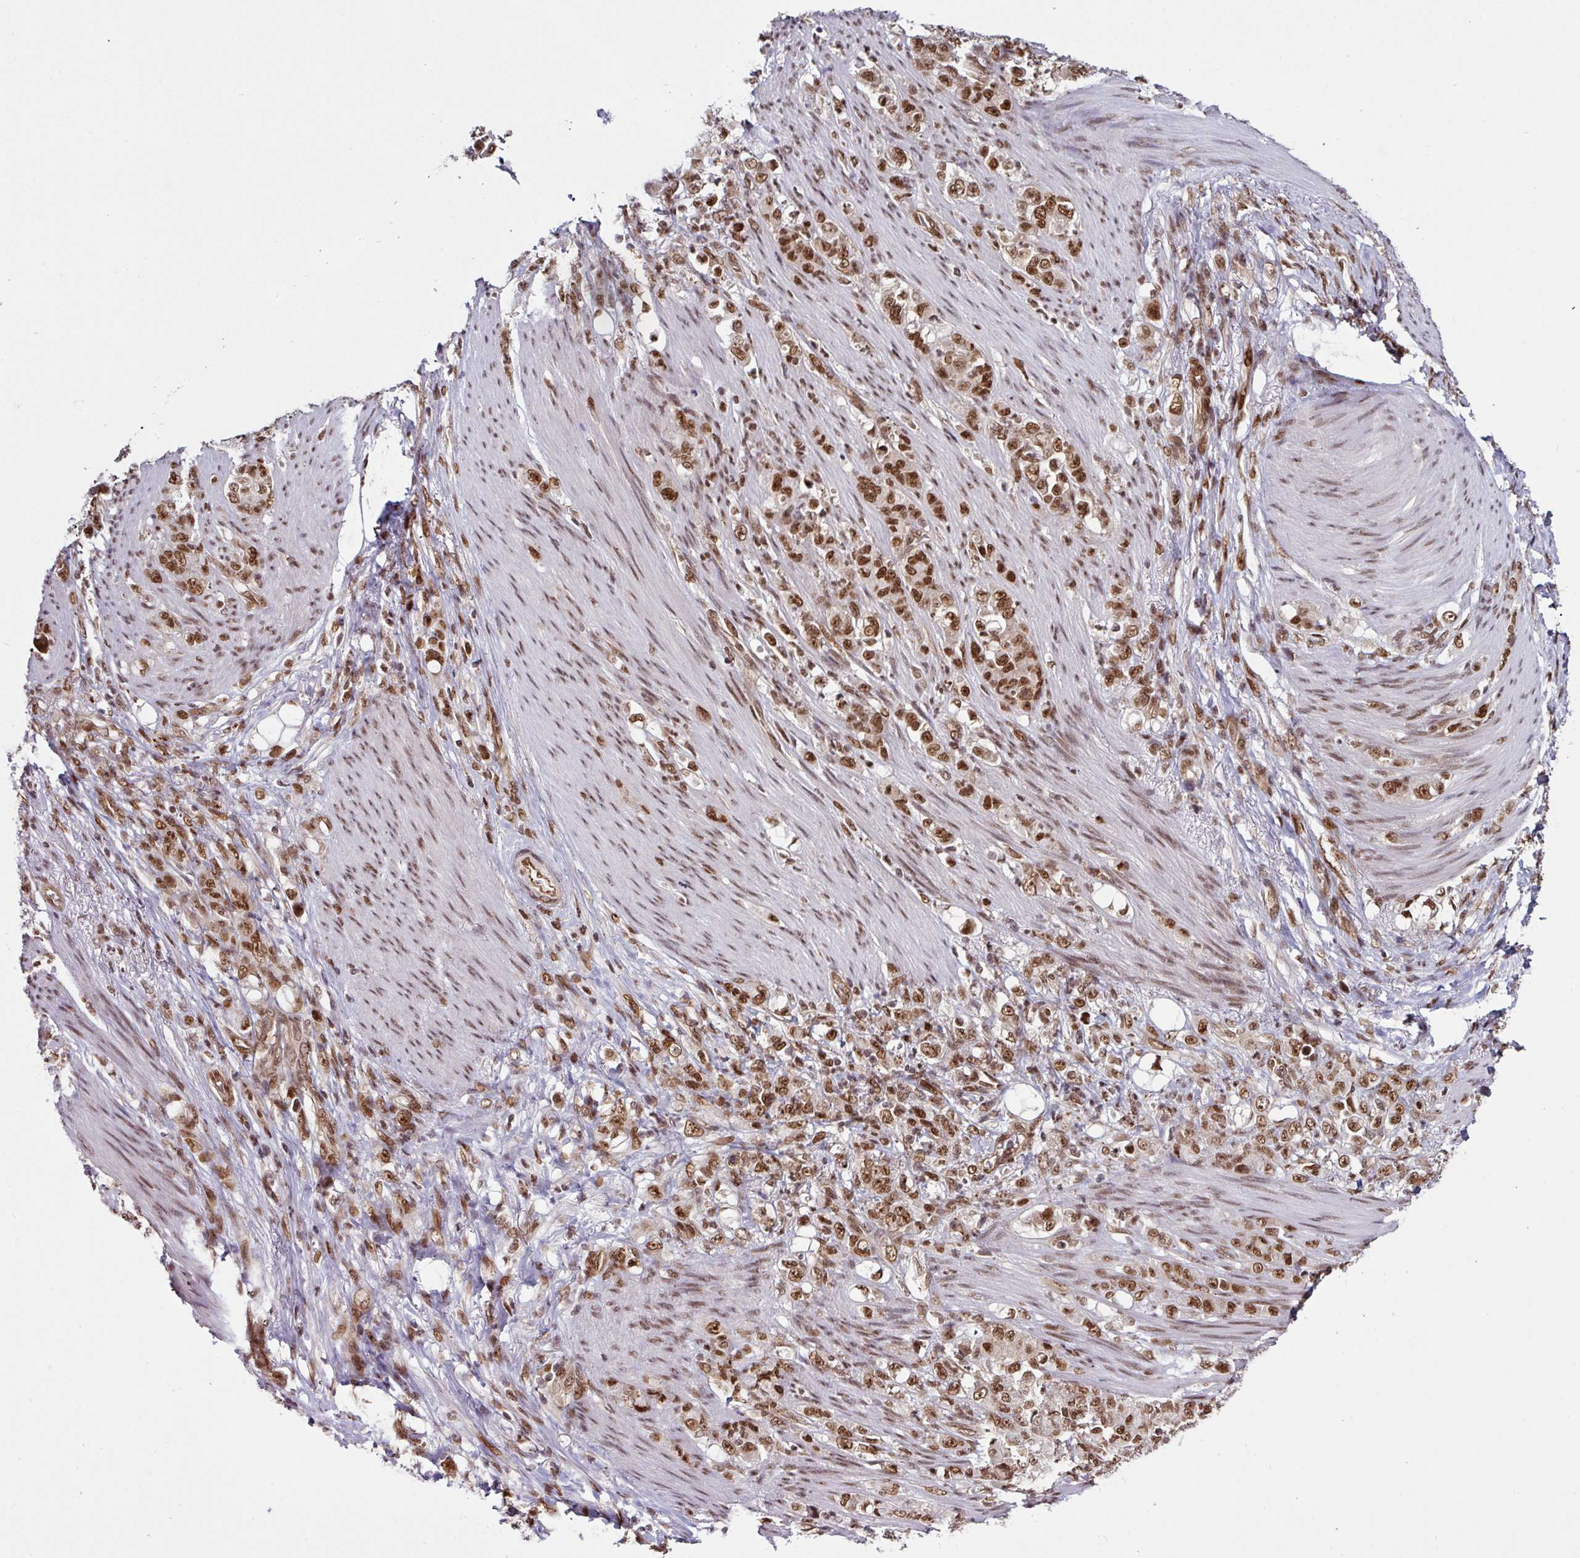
{"staining": {"intensity": "moderate", "quantity": ">75%", "location": "nuclear"}, "tissue": "stomach cancer", "cell_type": "Tumor cells", "image_type": "cancer", "snomed": [{"axis": "morphology", "description": "Adenocarcinoma, NOS"}, {"axis": "topography", "description": "Stomach"}], "caption": "Immunohistochemical staining of stomach cancer exhibits medium levels of moderate nuclear positivity in about >75% of tumor cells. (Stains: DAB (3,3'-diaminobenzidine) in brown, nuclei in blue, Microscopy: brightfield microscopy at high magnification).", "gene": "MORF4L2", "patient": {"sex": "female", "age": 79}}